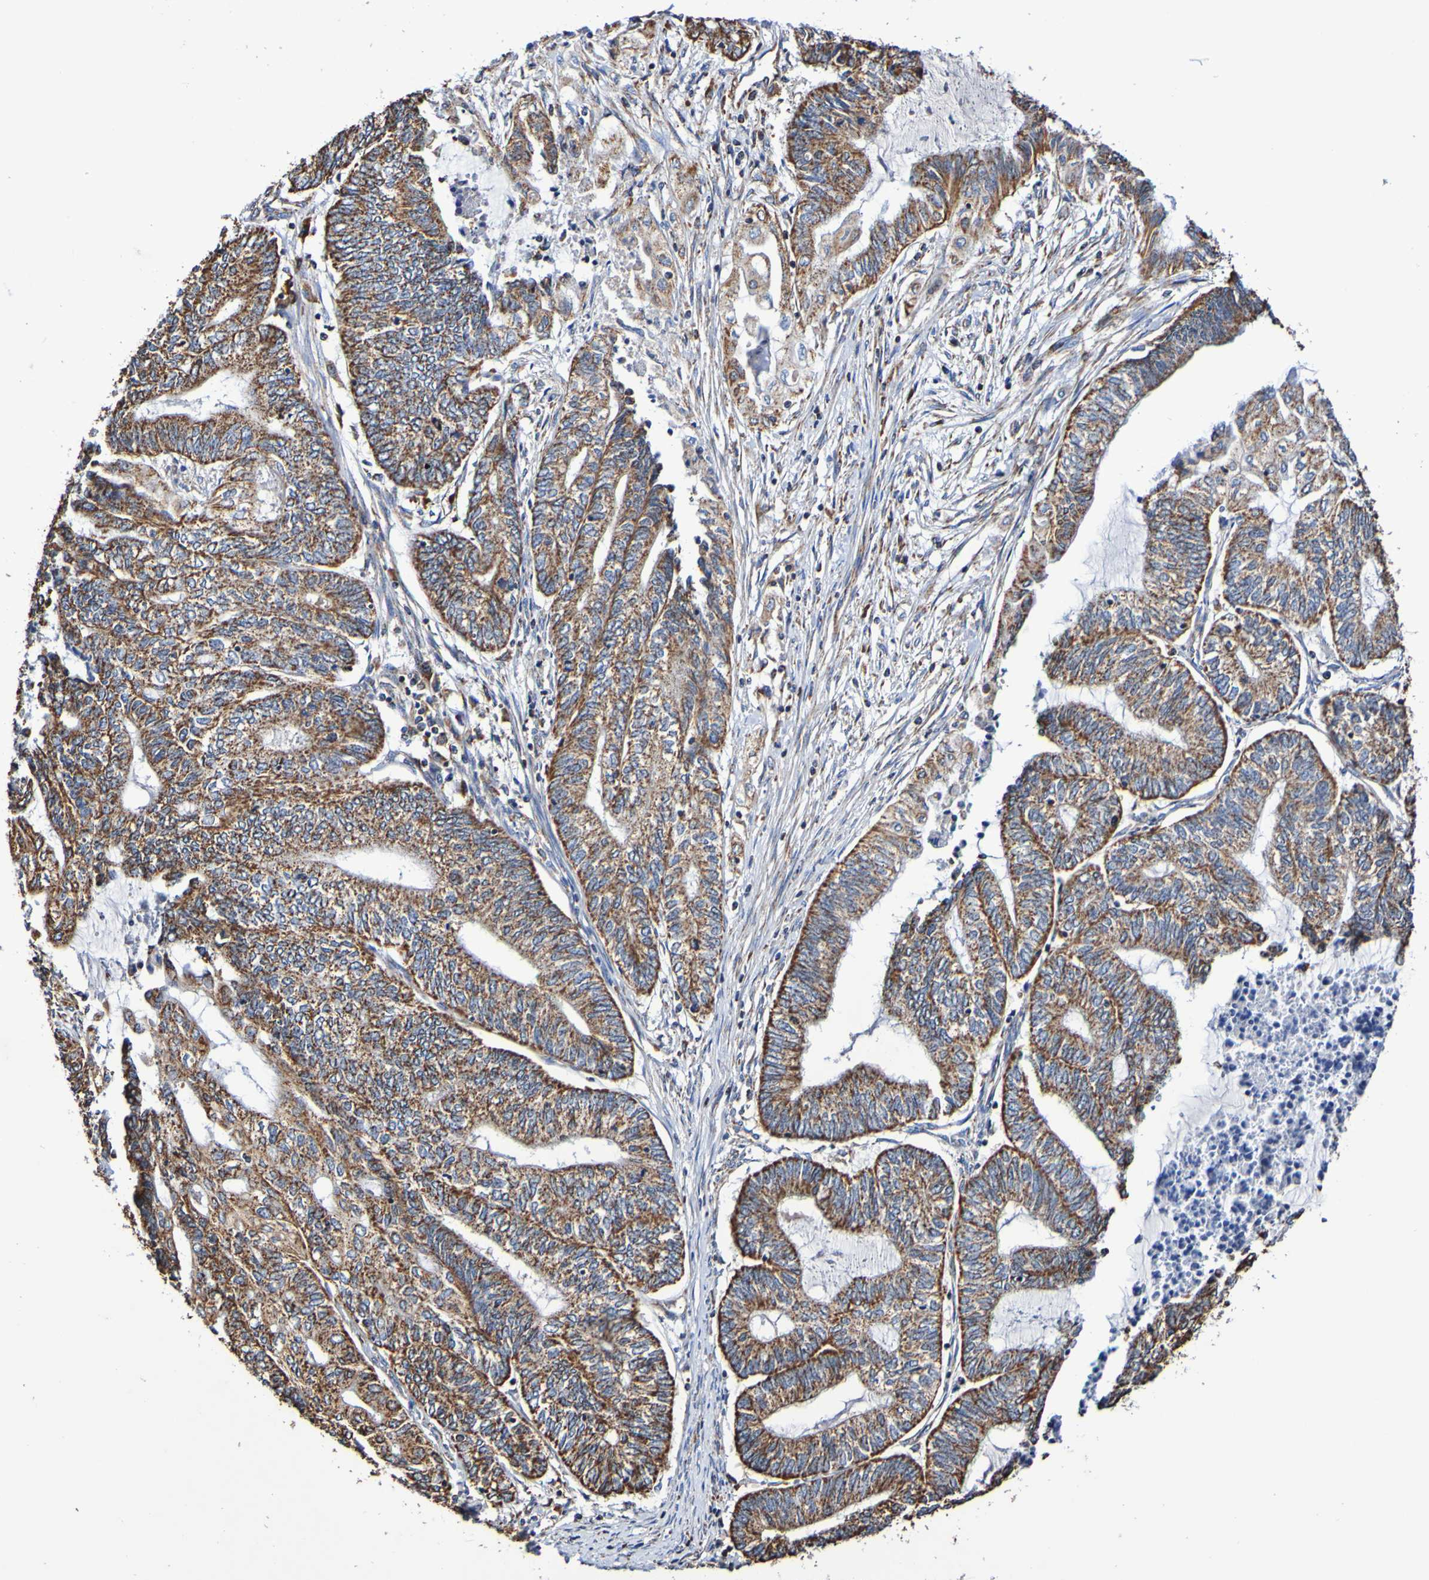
{"staining": {"intensity": "moderate", "quantity": ">75%", "location": "cytoplasmic/membranous"}, "tissue": "endometrial cancer", "cell_type": "Tumor cells", "image_type": "cancer", "snomed": [{"axis": "morphology", "description": "Adenocarcinoma, NOS"}, {"axis": "topography", "description": "Uterus"}, {"axis": "topography", "description": "Endometrium"}], "caption": "This is a photomicrograph of immunohistochemistry (IHC) staining of endometrial adenocarcinoma, which shows moderate positivity in the cytoplasmic/membranous of tumor cells.", "gene": "IL18R1", "patient": {"sex": "female", "age": 70}}